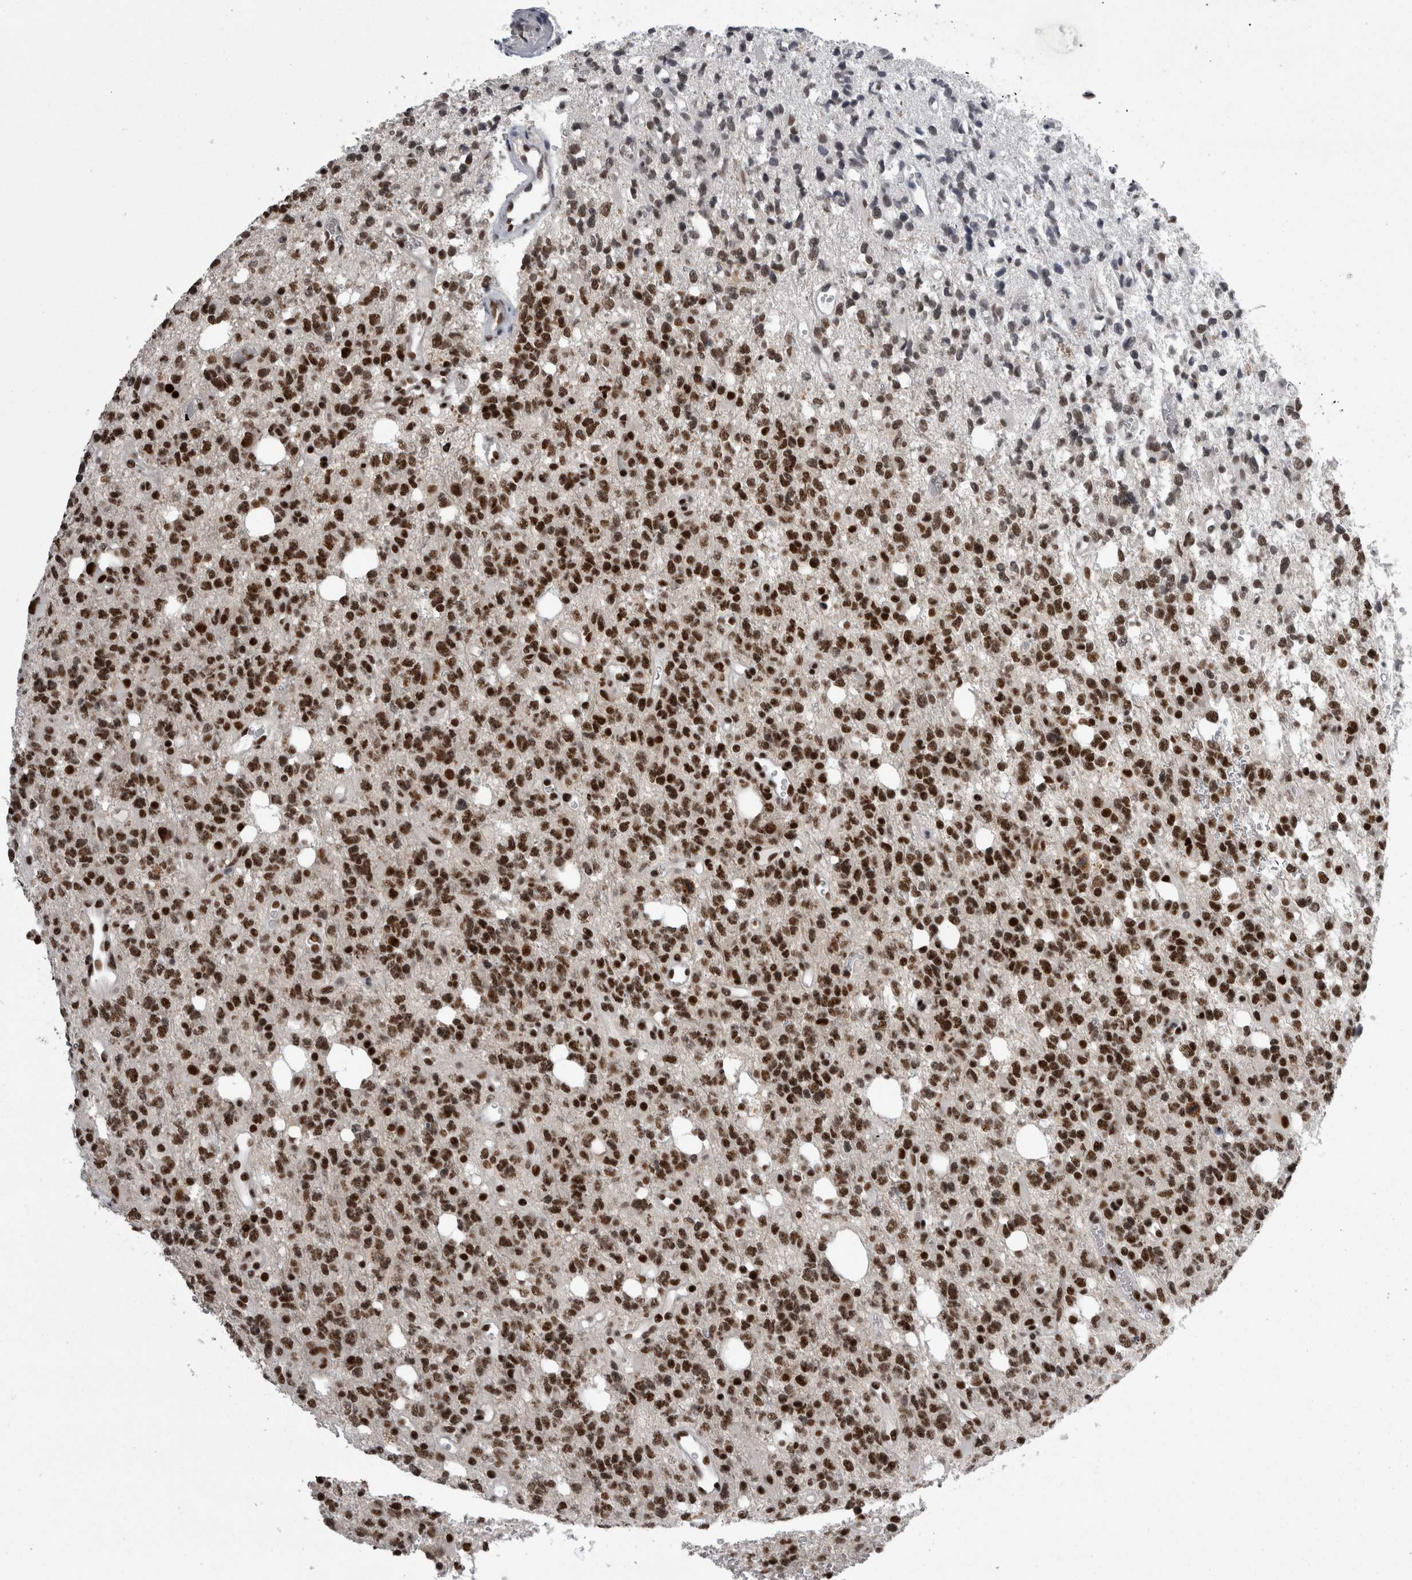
{"staining": {"intensity": "strong", "quantity": ">75%", "location": "nuclear"}, "tissue": "glioma", "cell_type": "Tumor cells", "image_type": "cancer", "snomed": [{"axis": "morphology", "description": "Glioma, malignant, High grade"}, {"axis": "topography", "description": "Brain"}], "caption": "Tumor cells show strong nuclear staining in about >75% of cells in glioma.", "gene": "SNRNP40", "patient": {"sex": "female", "age": 62}}